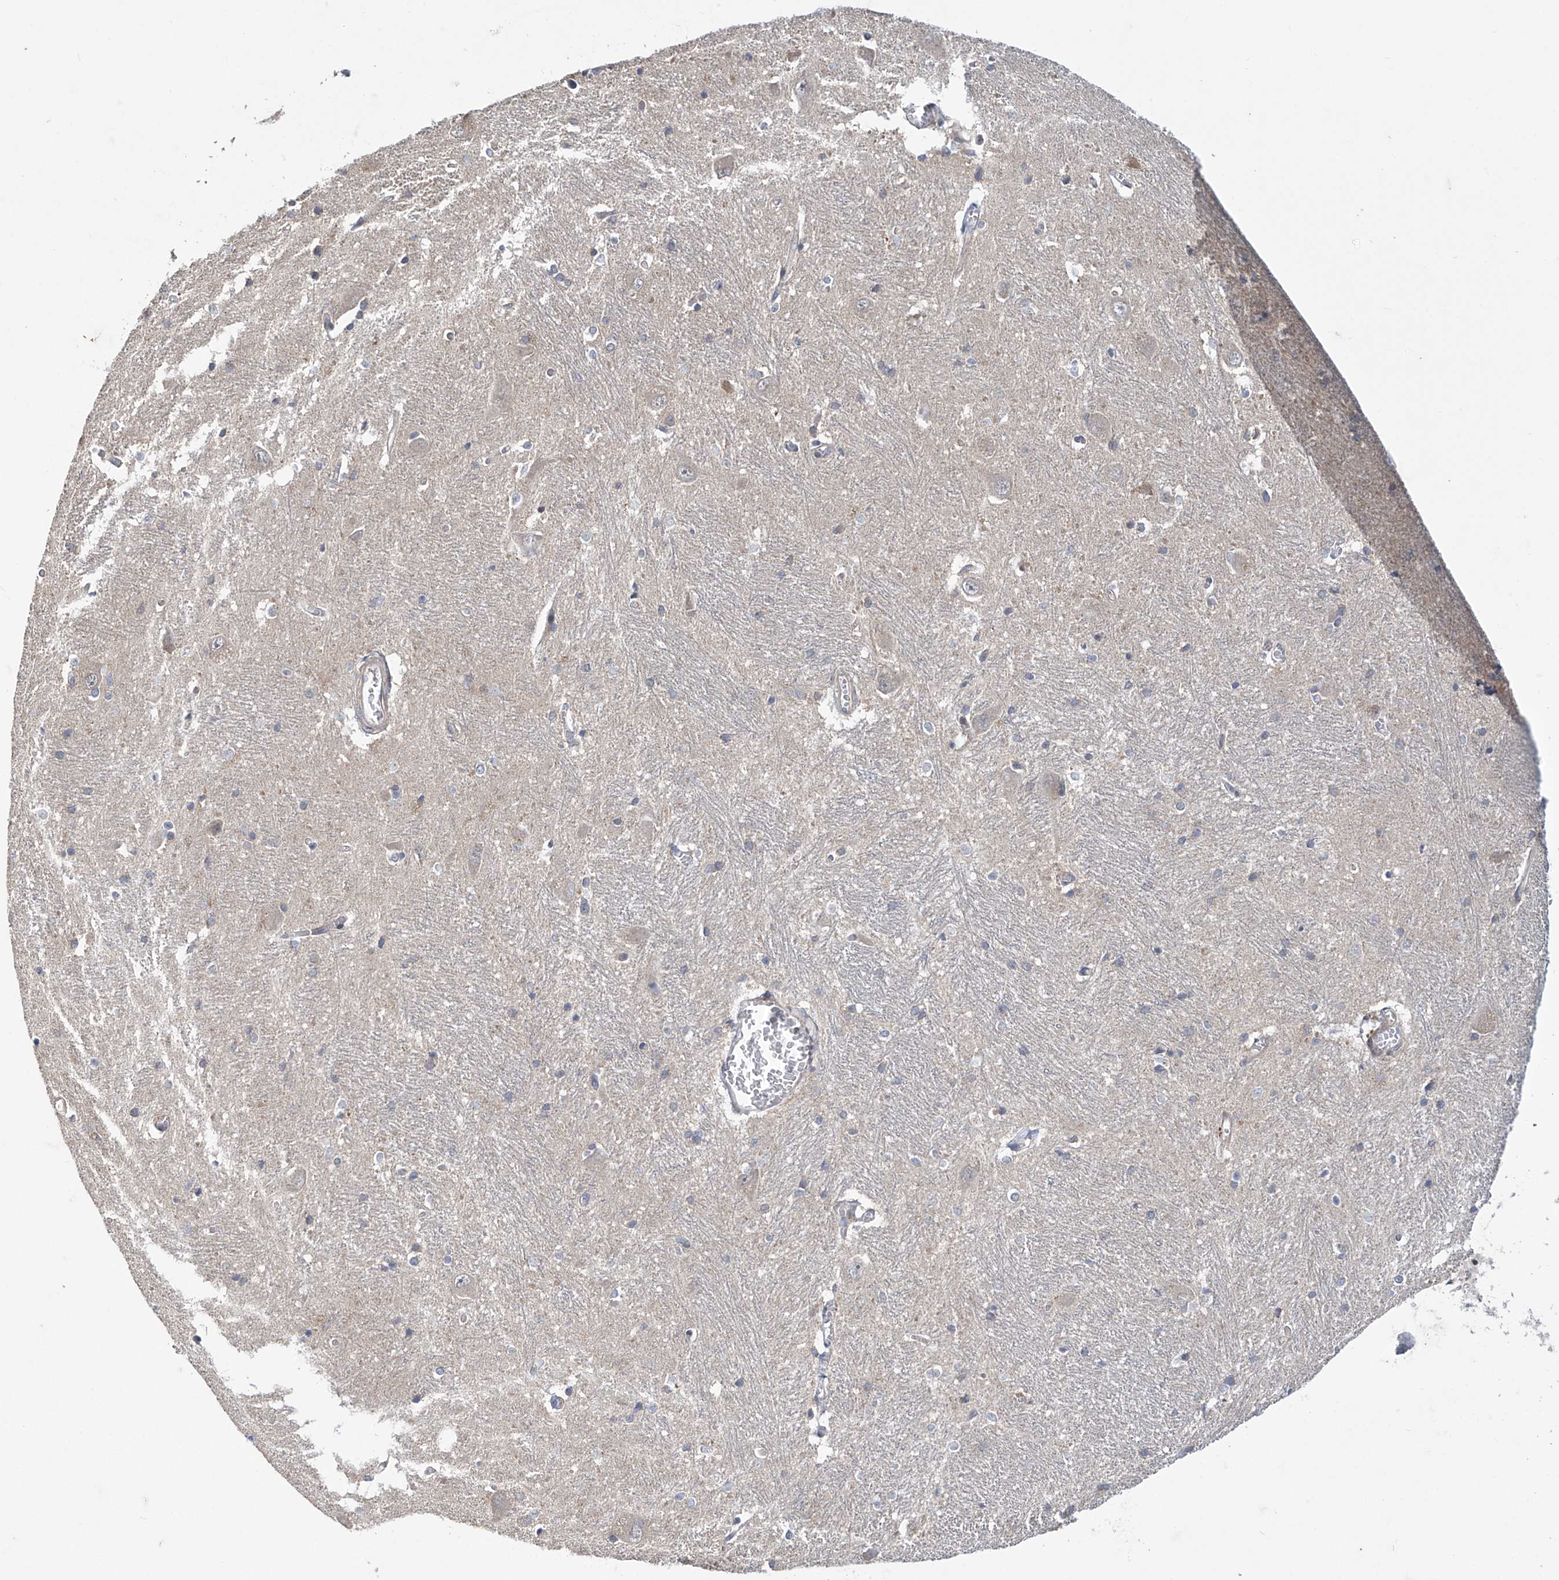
{"staining": {"intensity": "negative", "quantity": "none", "location": "none"}, "tissue": "caudate", "cell_type": "Glial cells", "image_type": "normal", "snomed": [{"axis": "morphology", "description": "Normal tissue, NOS"}, {"axis": "topography", "description": "Lateral ventricle wall"}], "caption": "Micrograph shows no protein positivity in glial cells of benign caudate.", "gene": "TRIM60", "patient": {"sex": "male", "age": 37}}